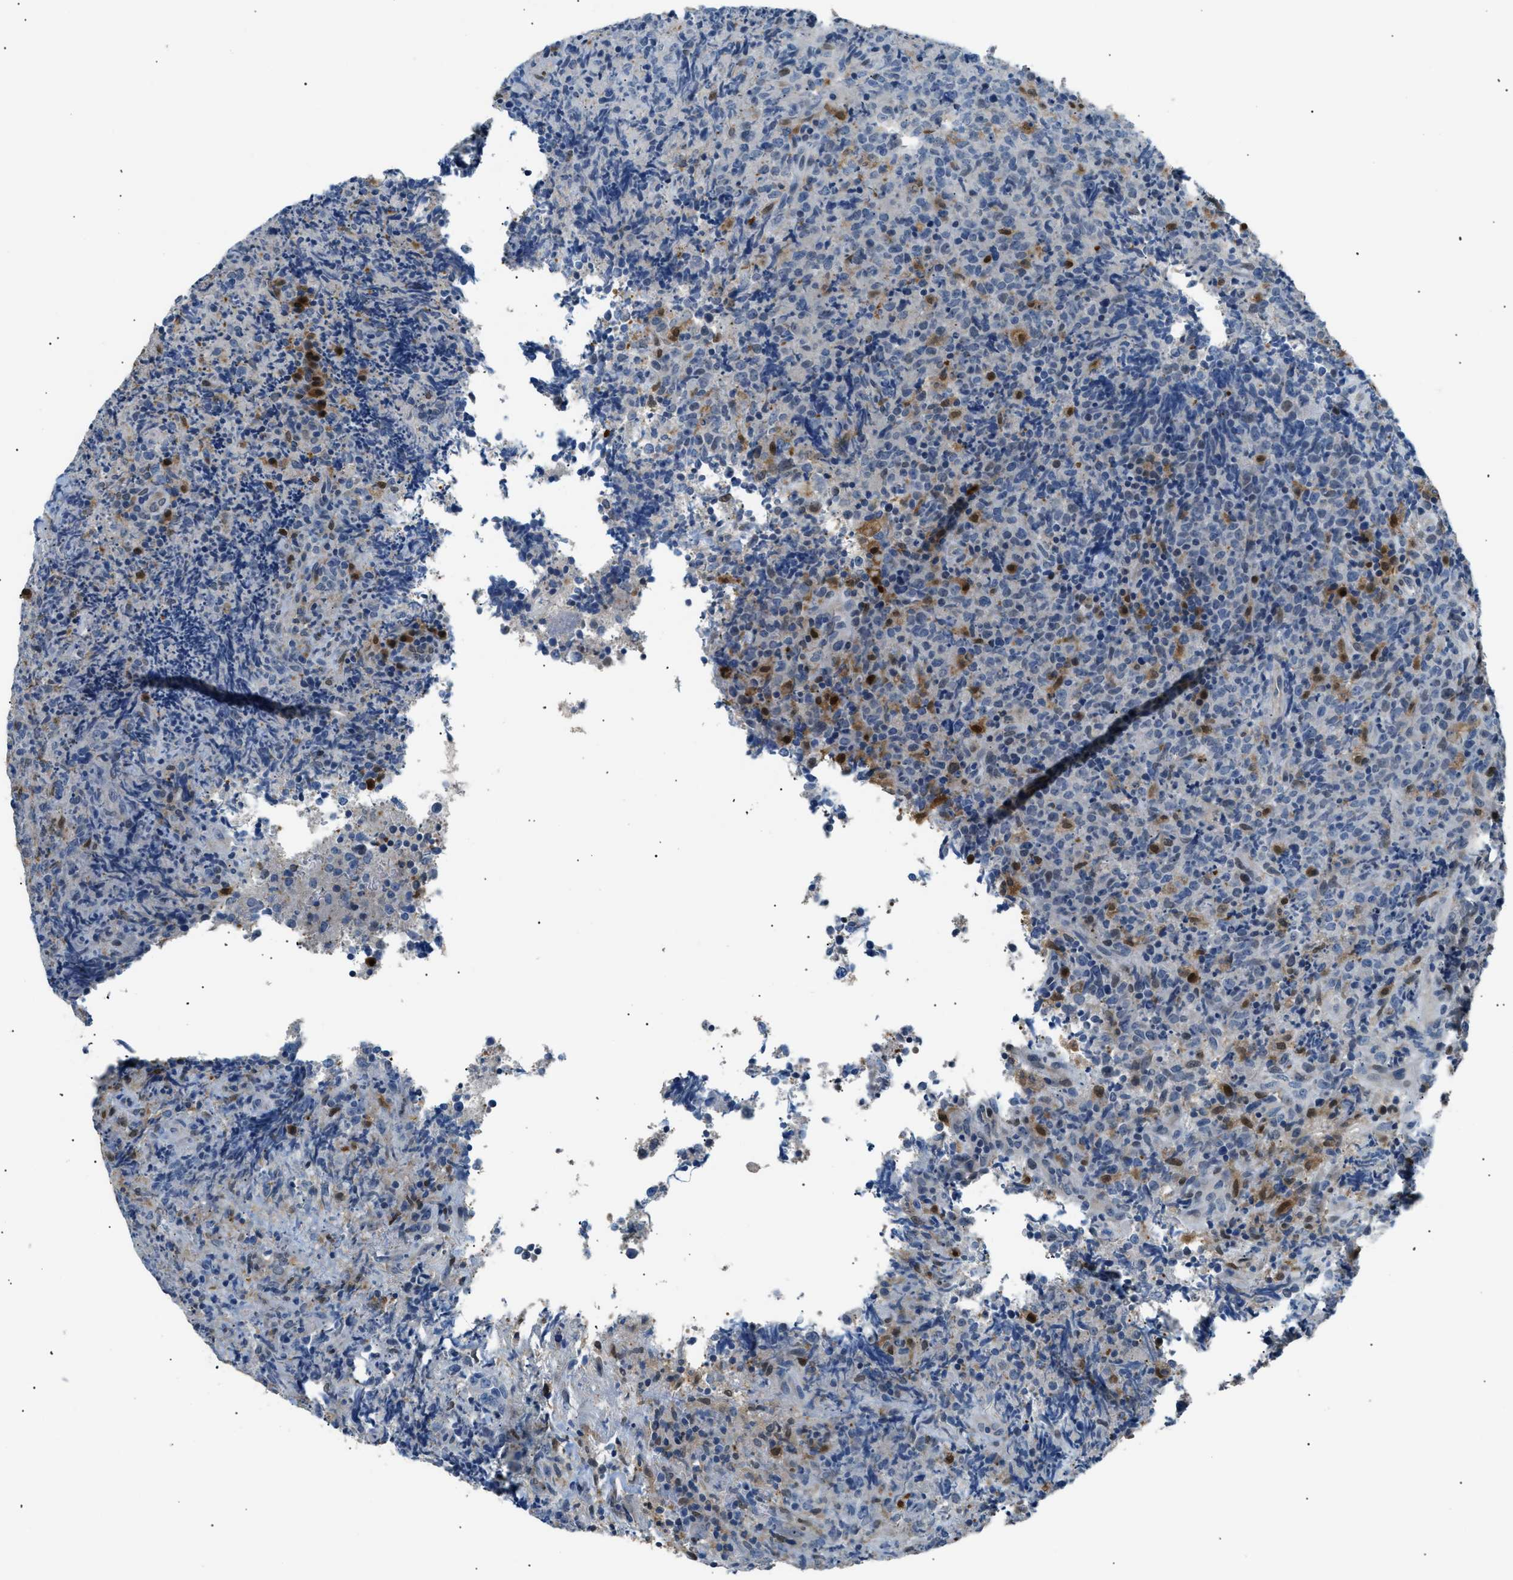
{"staining": {"intensity": "negative", "quantity": "none", "location": "none"}, "tissue": "lymphoma", "cell_type": "Tumor cells", "image_type": "cancer", "snomed": [{"axis": "morphology", "description": "Malignant lymphoma, non-Hodgkin's type, High grade"}, {"axis": "topography", "description": "Tonsil"}], "caption": "High-grade malignant lymphoma, non-Hodgkin's type stained for a protein using immunohistochemistry (IHC) demonstrates no expression tumor cells.", "gene": "AKR1A1", "patient": {"sex": "female", "age": 36}}